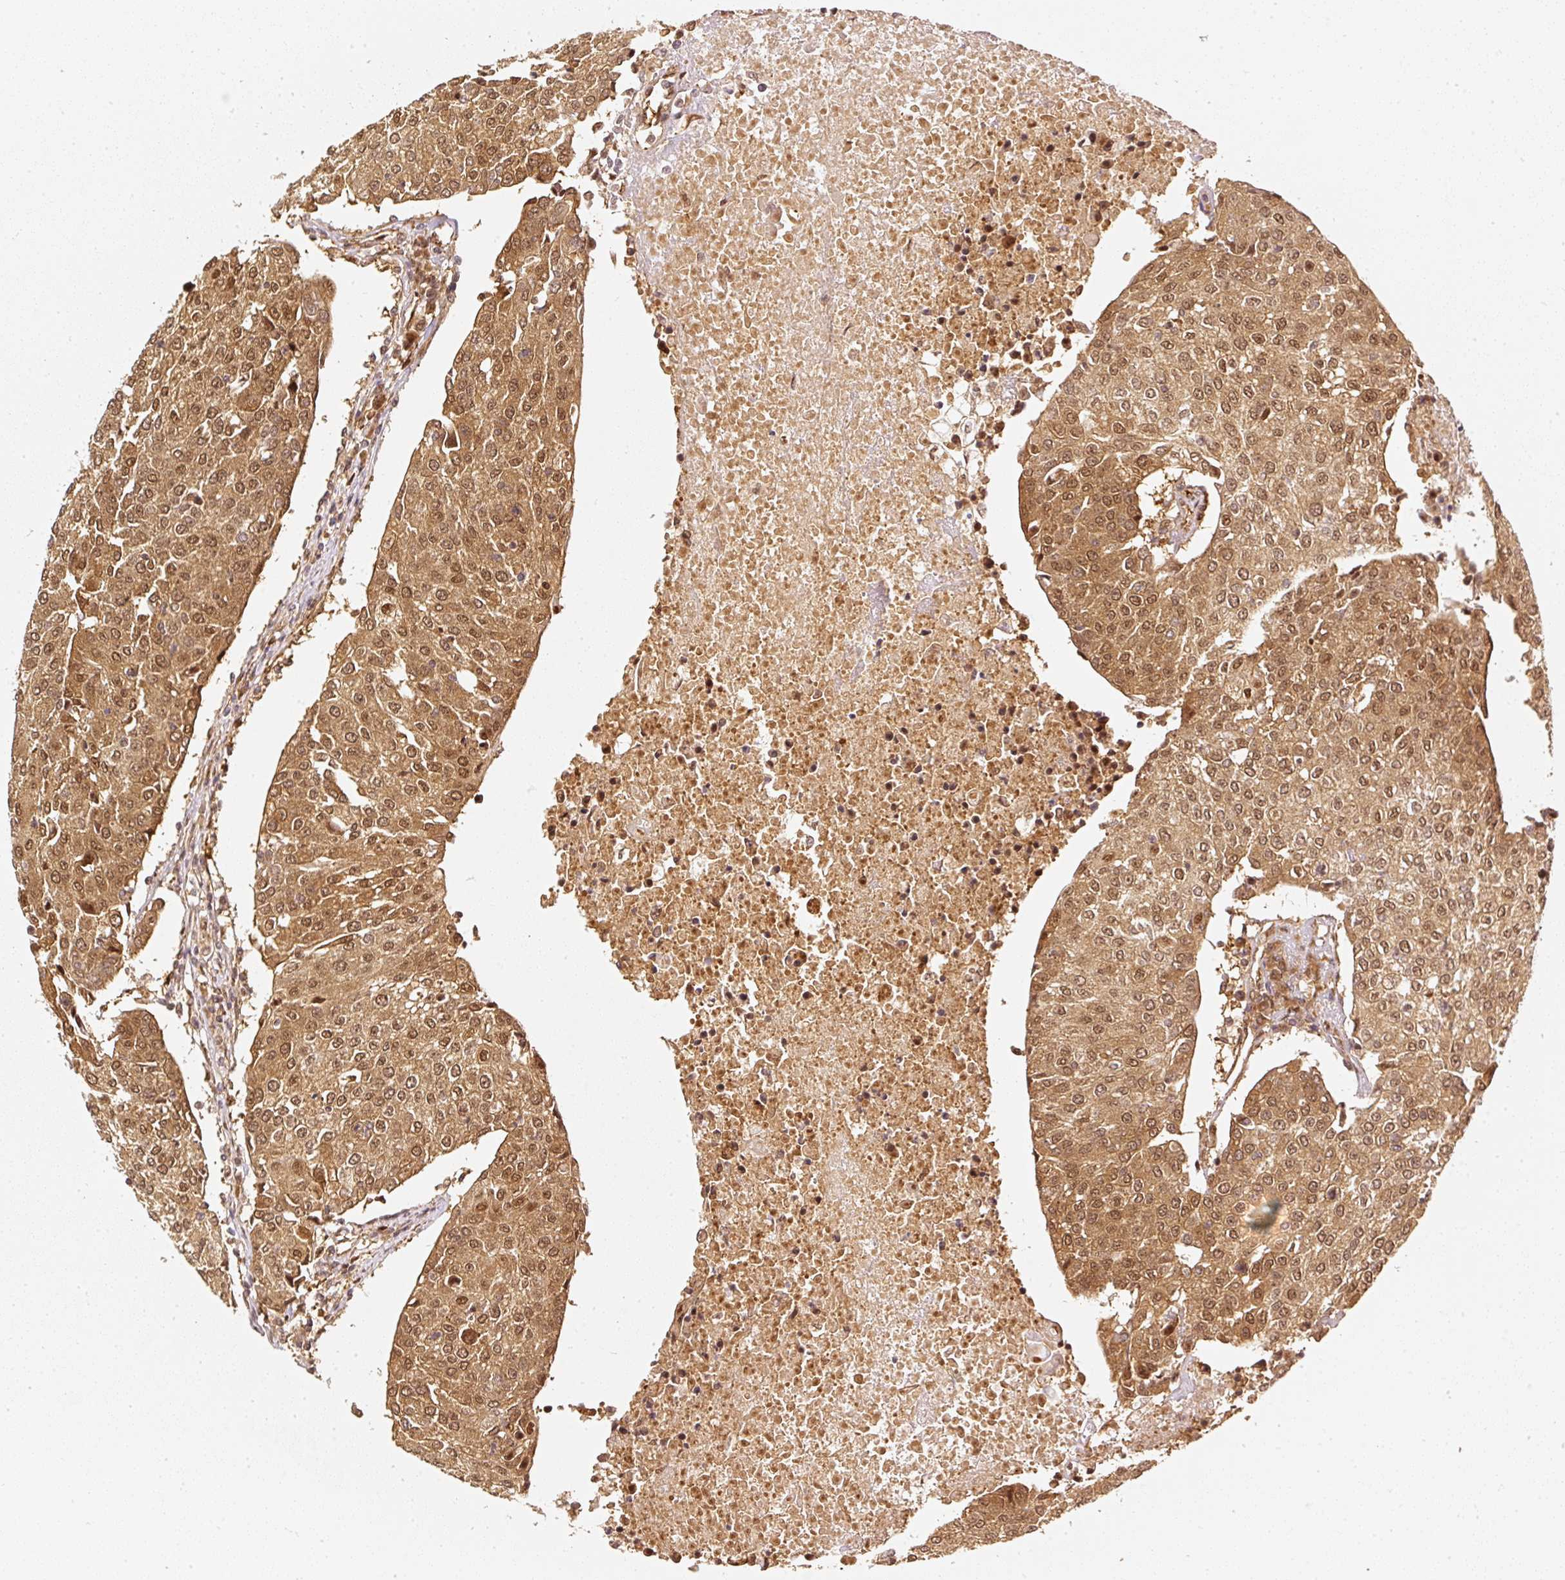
{"staining": {"intensity": "moderate", "quantity": ">75%", "location": "cytoplasmic/membranous,nuclear"}, "tissue": "urothelial cancer", "cell_type": "Tumor cells", "image_type": "cancer", "snomed": [{"axis": "morphology", "description": "Urothelial carcinoma, High grade"}, {"axis": "topography", "description": "Urinary bladder"}], "caption": "Immunohistochemical staining of urothelial cancer displays medium levels of moderate cytoplasmic/membranous and nuclear staining in about >75% of tumor cells.", "gene": "PSMD1", "patient": {"sex": "female", "age": 85}}